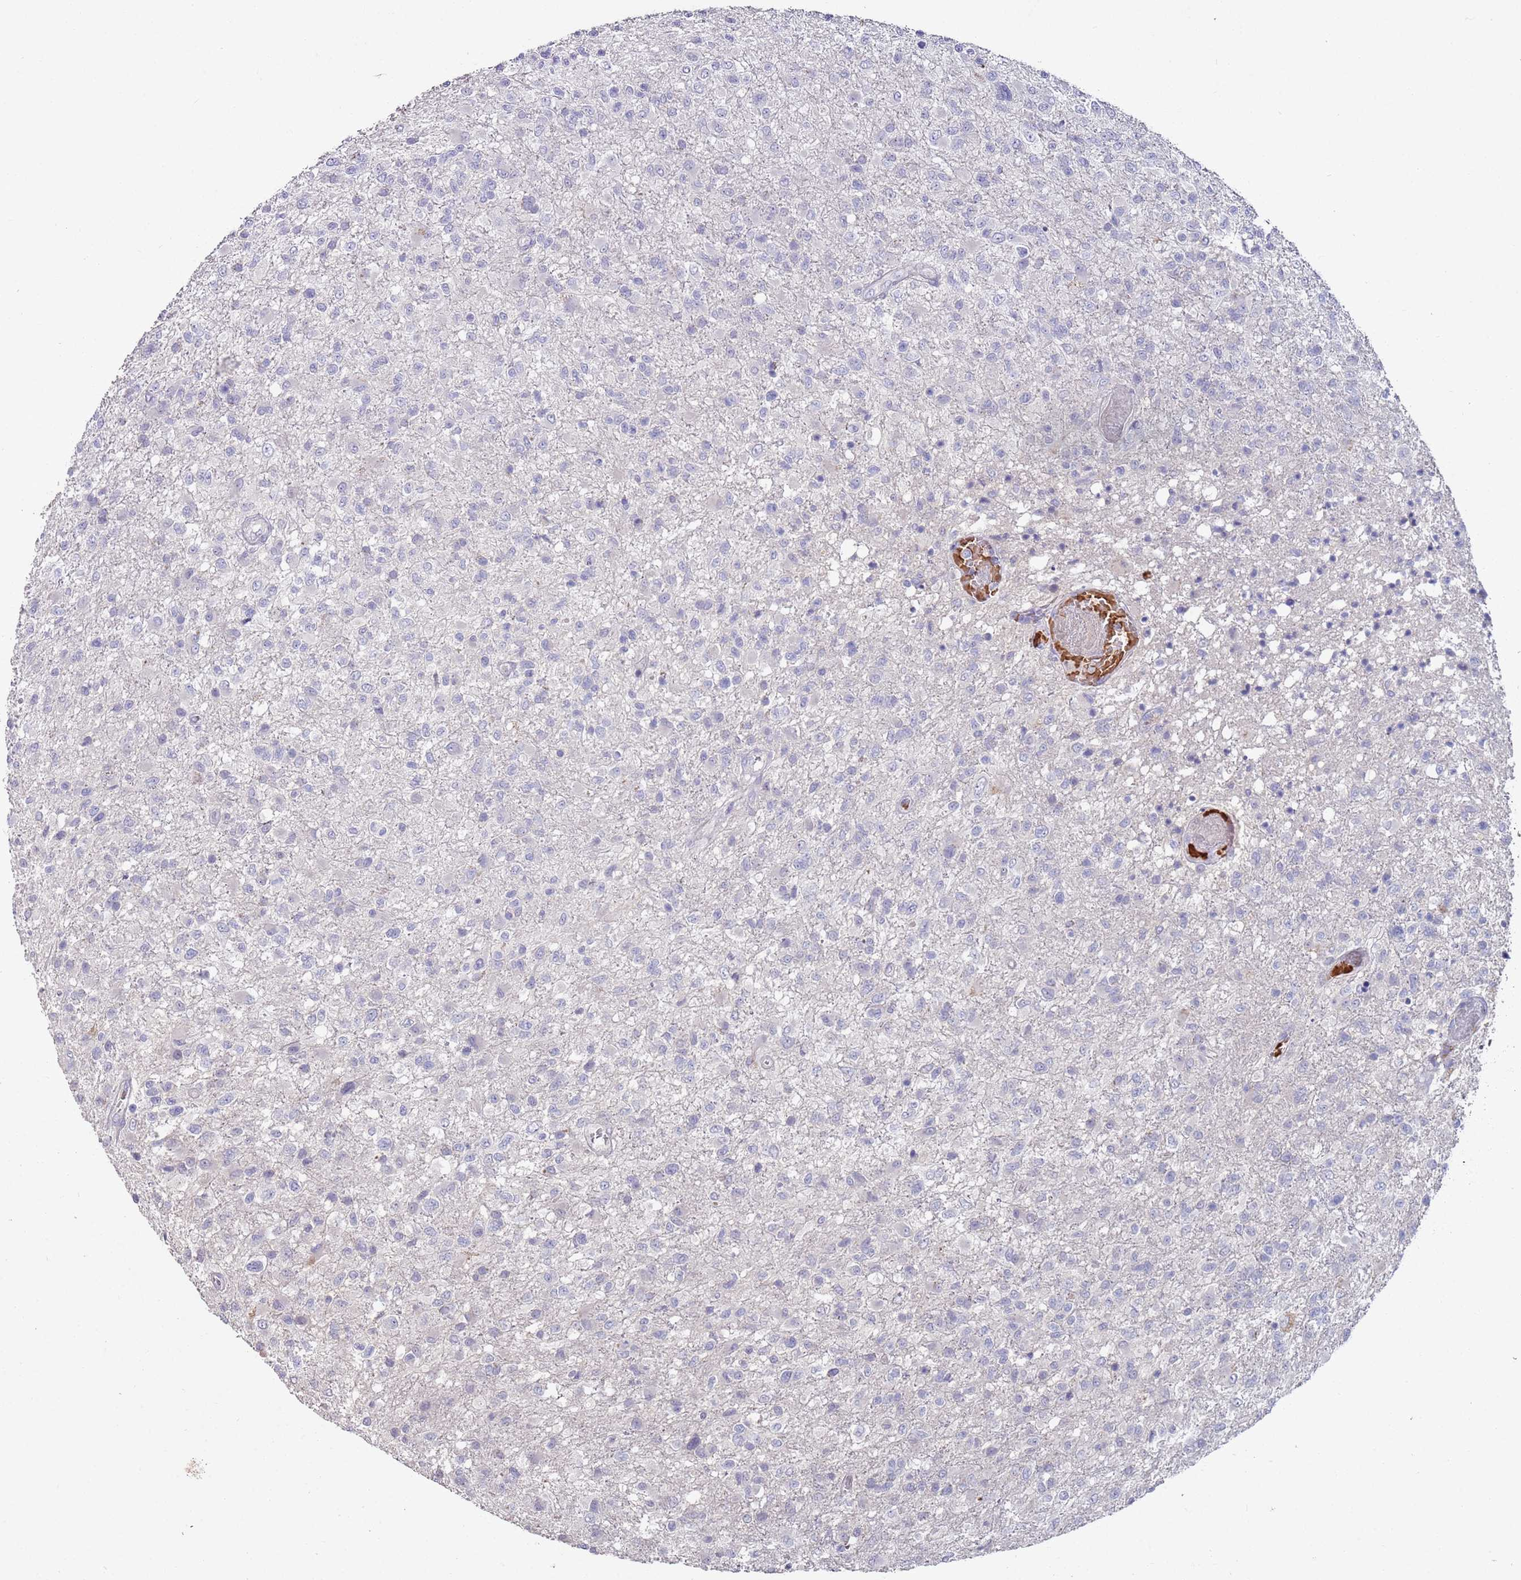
{"staining": {"intensity": "negative", "quantity": "none", "location": "none"}, "tissue": "glioma", "cell_type": "Tumor cells", "image_type": "cancer", "snomed": [{"axis": "morphology", "description": "Glioma, malignant, High grade"}, {"axis": "topography", "description": "Brain"}], "caption": "Glioma was stained to show a protein in brown. There is no significant positivity in tumor cells.", "gene": "LACC1", "patient": {"sex": "female", "age": 74}}